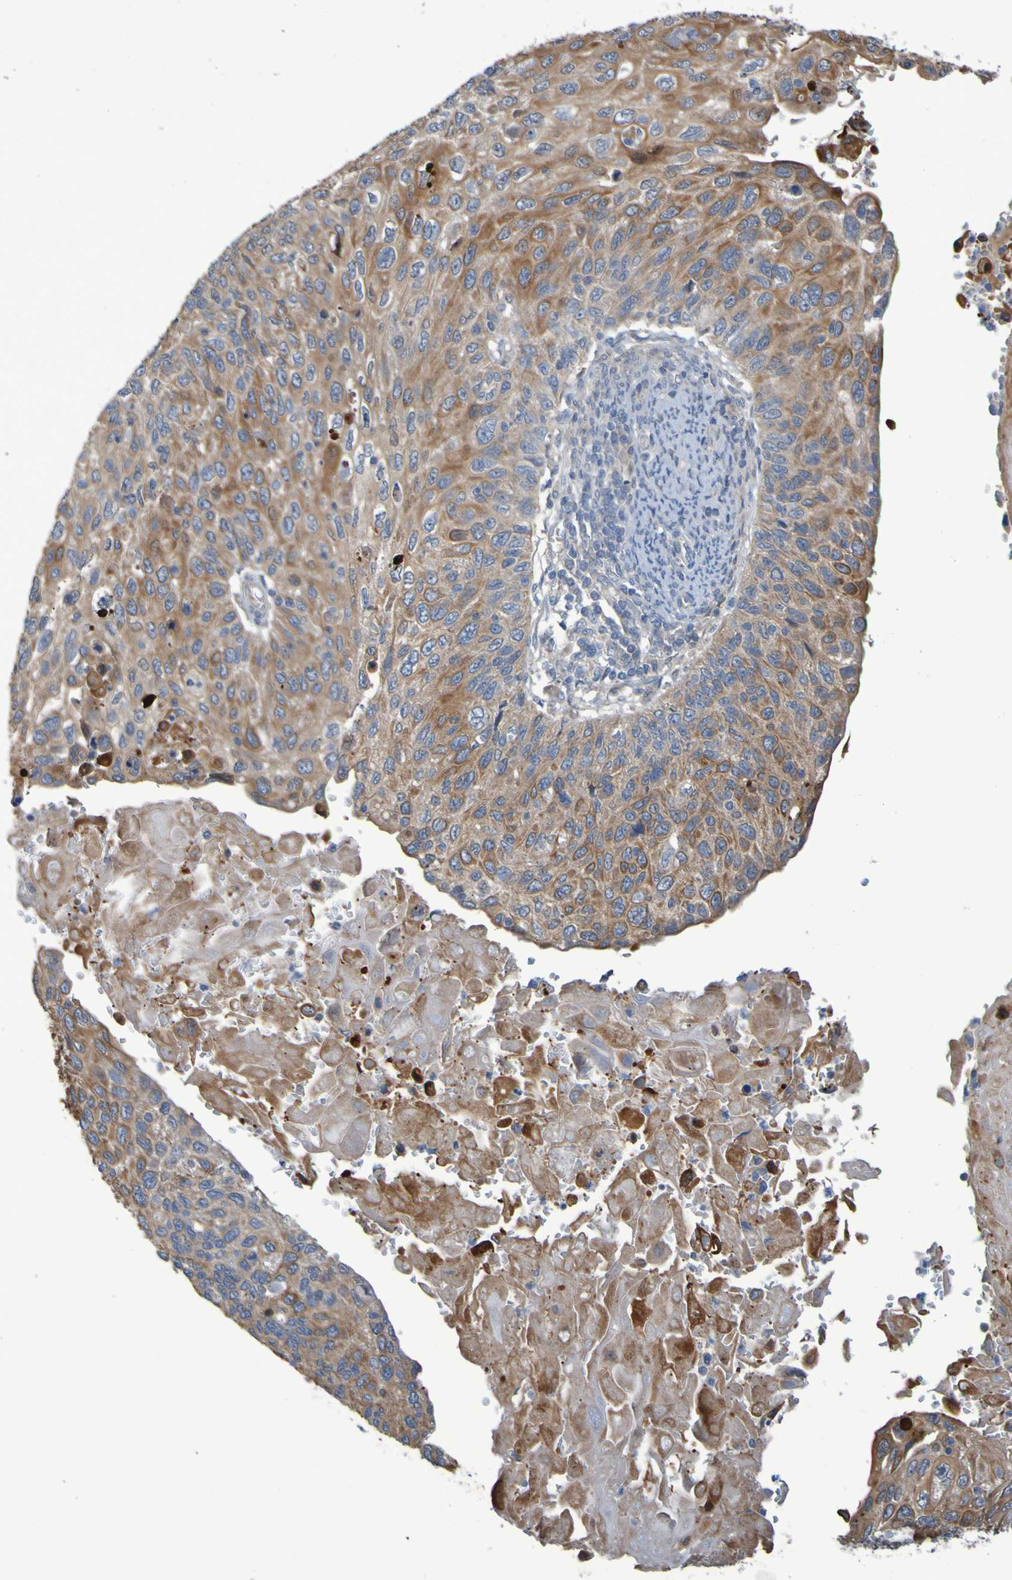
{"staining": {"intensity": "moderate", "quantity": ">75%", "location": "cytoplasmic/membranous"}, "tissue": "cervical cancer", "cell_type": "Tumor cells", "image_type": "cancer", "snomed": [{"axis": "morphology", "description": "Squamous cell carcinoma, NOS"}, {"axis": "topography", "description": "Cervix"}], "caption": "Cervical cancer tissue exhibits moderate cytoplasmic/membranous positivity in about >75% of tumor cells Nuclei are stained in blue.", "gene": "NPRL3", "patient": {"sex": "female", "age": 70}}